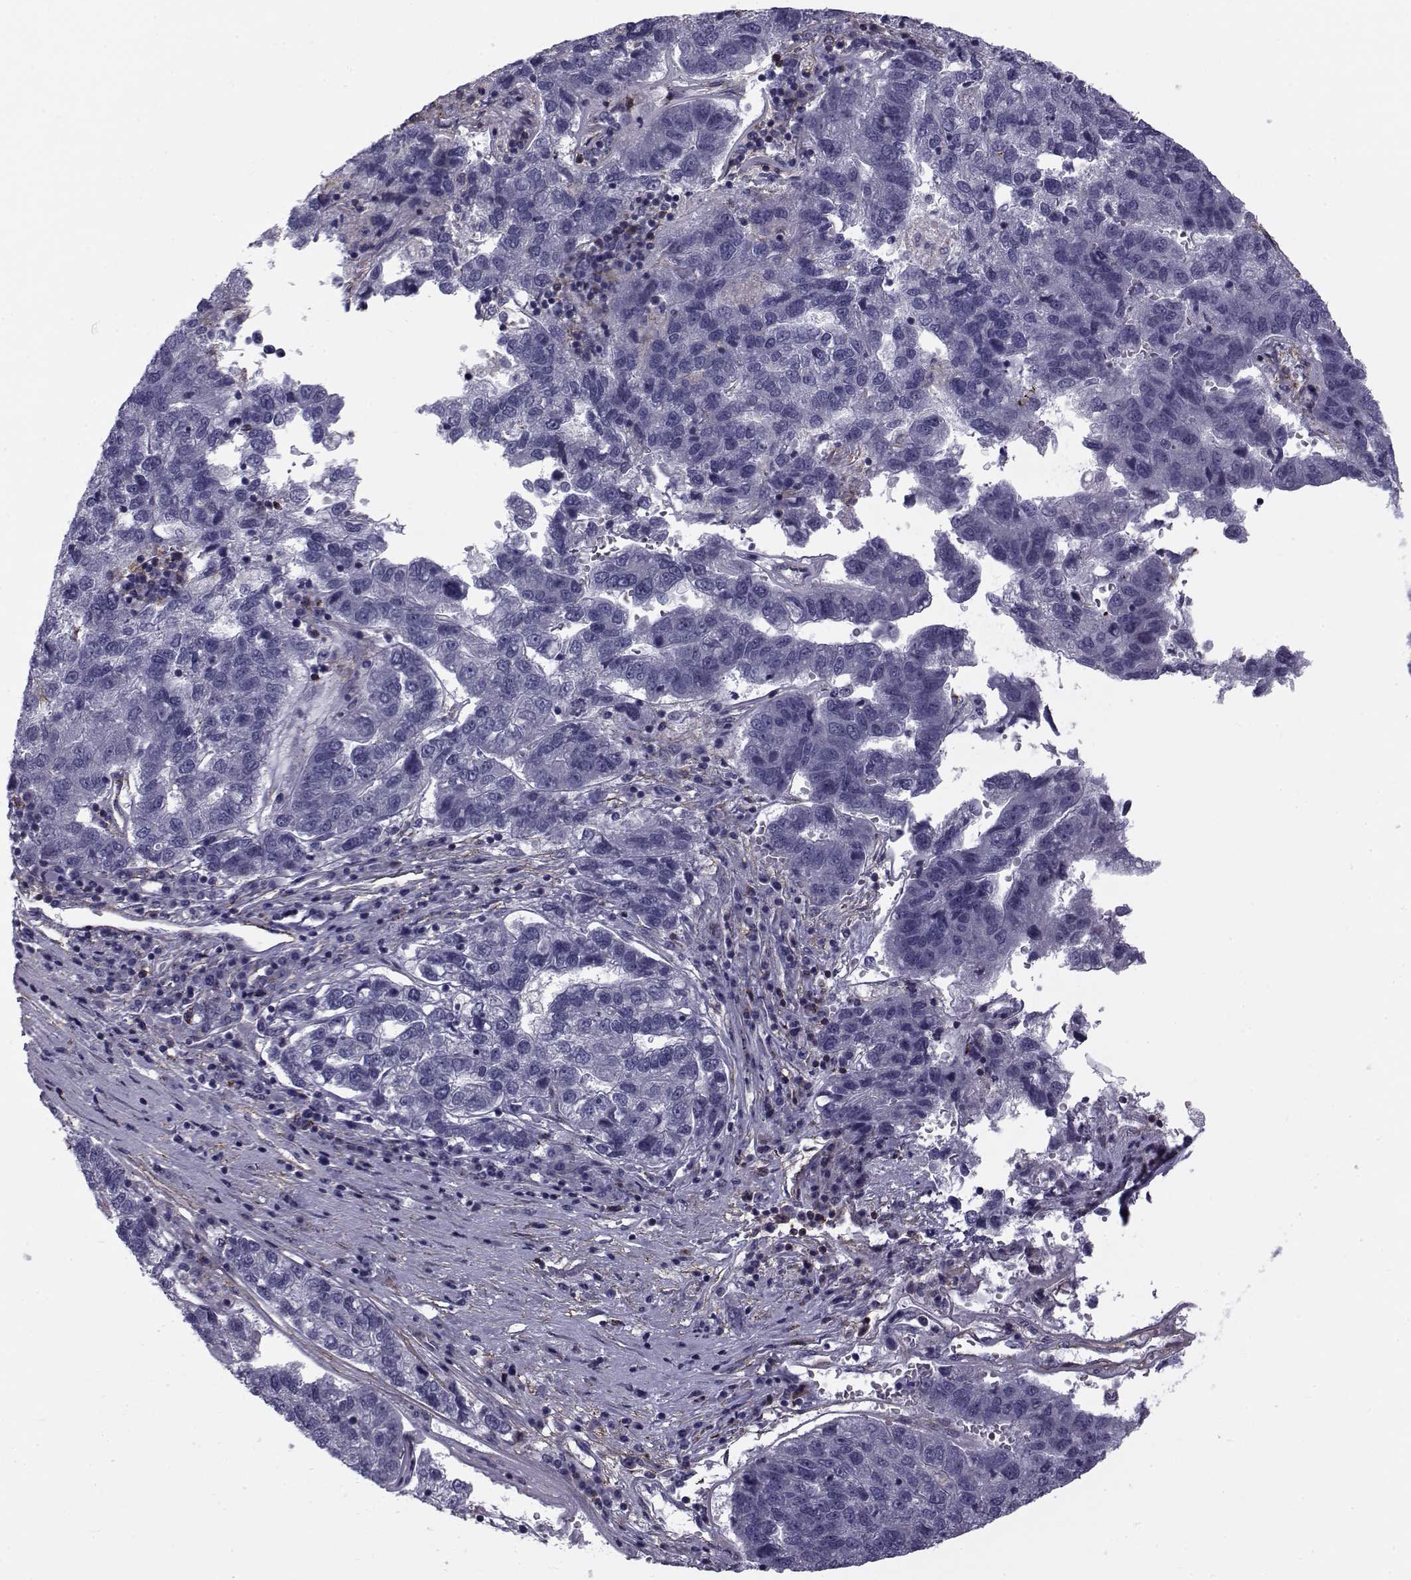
{"staining": {"intensity": "negative", "quantity": "none", "location": "none"}, "tissue": "pancreatic cancer", "cell_type": "Tumor cells", "image_type": "cancer", "snomed": [{"axis": "morphology", "description": "Adenocarcinoma, NOS"}, {"axis": "topography", "description": "Pancreas"}], "caption": "Pancreatic adenocarcinoma was stained to show a protein in brown. There is no significant positivity in tumor cells.", "gene": "LRRC27", "patient": {"sex": "female", "age": 61}}